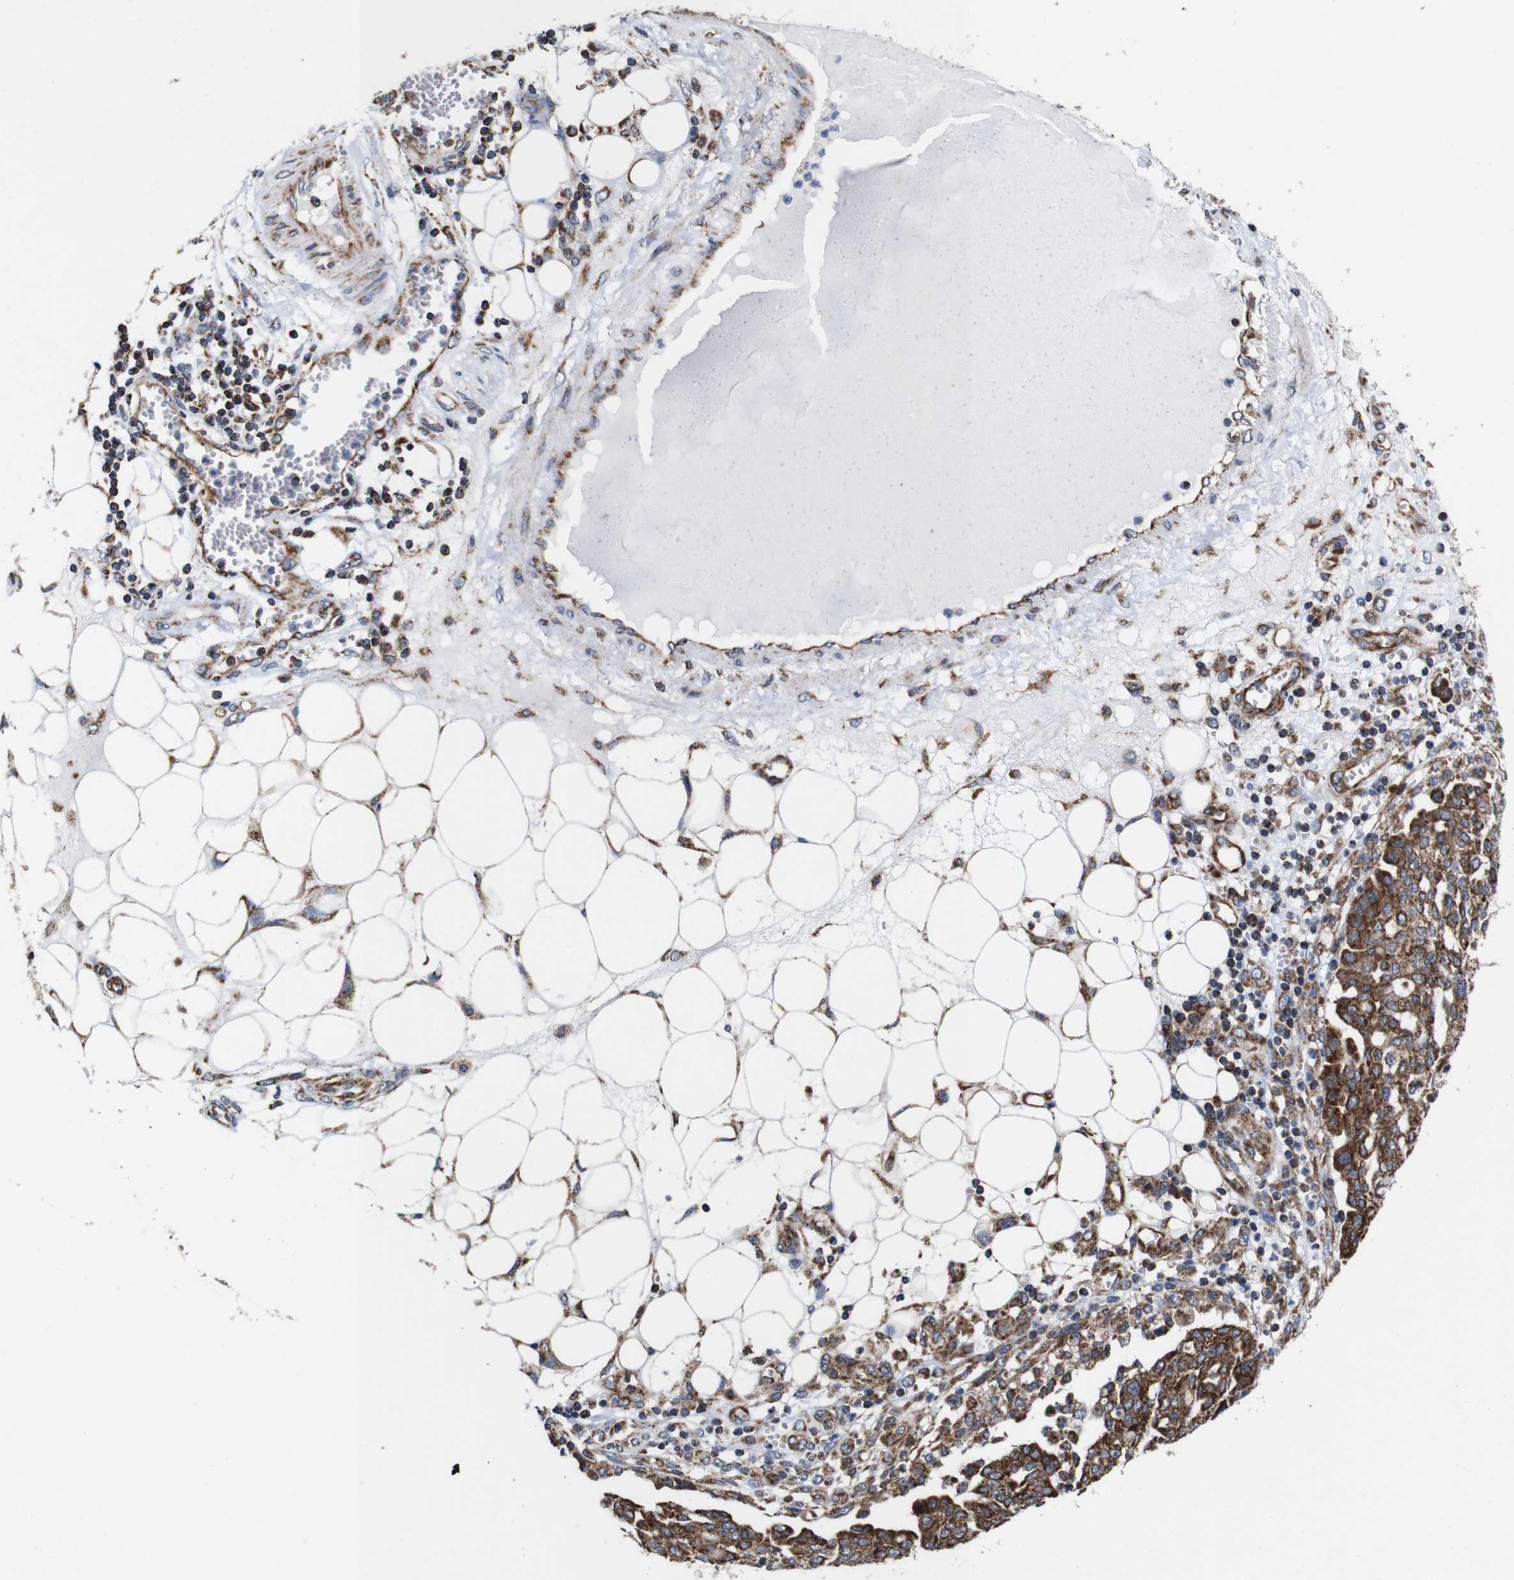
{"staining": {"intensity": "moderate", "quantity": ">75%", "location": "cytoplasmic/membranous"}, "tissue": "ovarian cancer", "cell_type": "Tumor cells", "image_type": "cancer", "snomed": [{"axis": "morphology", "description": "Cystadenocarcinoma, serous, NOS"}, {"axis": "topography", "description": "Soft tissue"}, {"axis": "topography", "description": "Ovary"}], "caption": "IHC of human ovarian serous cystadenocarcinoma exhibits medium levels of moderate cytoplasmic/membranous positivity in about >75% of tumor cells.", "gene": "C17orf80", "patient": {"sex": "female", "age": 57}}